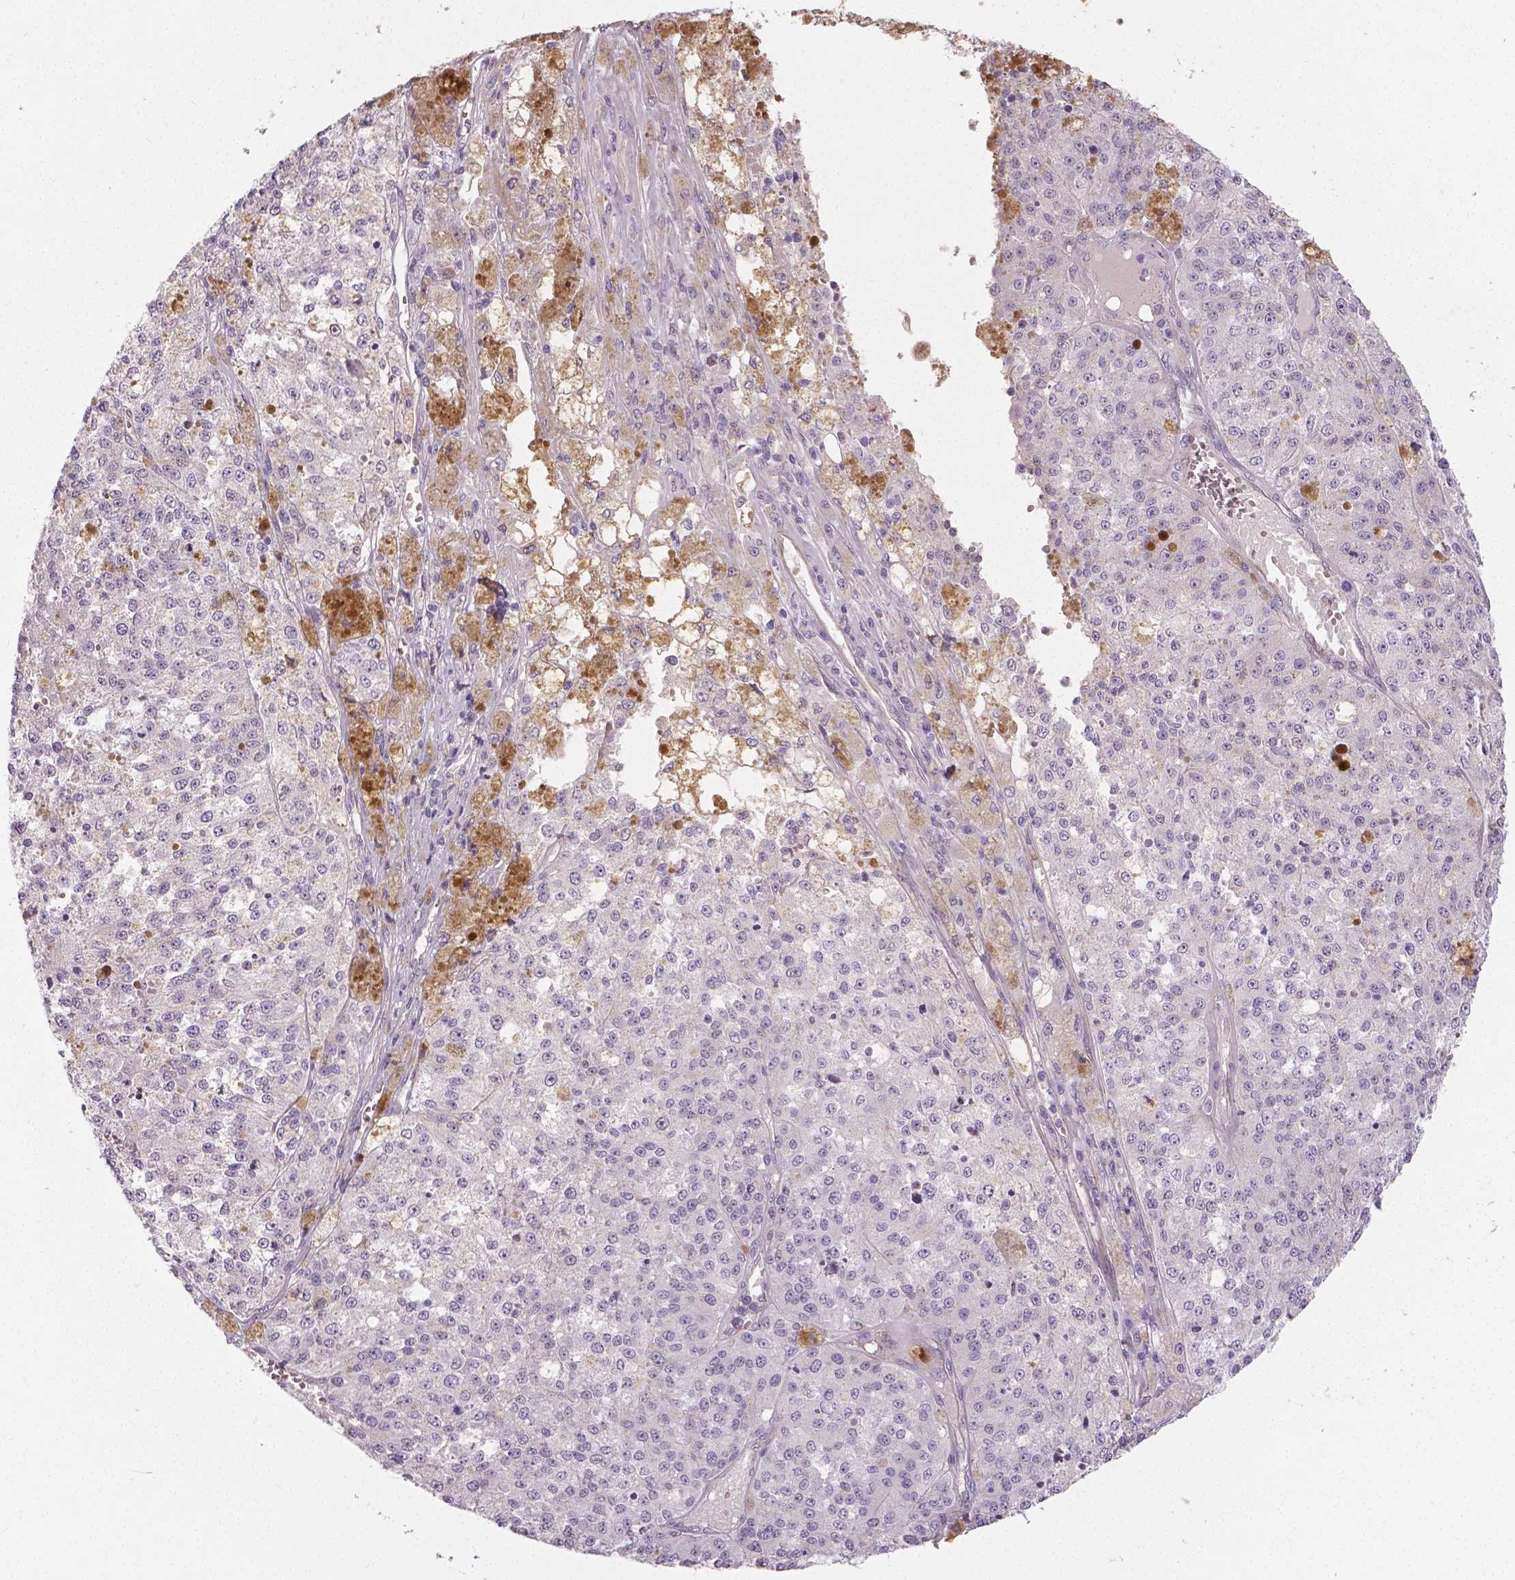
{"staining": {"intensity": "negative", "quantity": "none", "location": "none"}, "tissue": "melanoma", "cell_type": "Tumor cells", "image_type": "cancer", "snomed": [{"axis": "morphology", "description": "Malignant melanoma, Metastatic site"}, {"axis": "topography", "description": "Lymph node"}], "caption": "Immunohistochemistry (IHC) image of melanoma stained for a protein (brown), which demonstrates no staining in tumor cells.", "gene": "FLT1", "patient": {"sex": "female", "age": 64}}